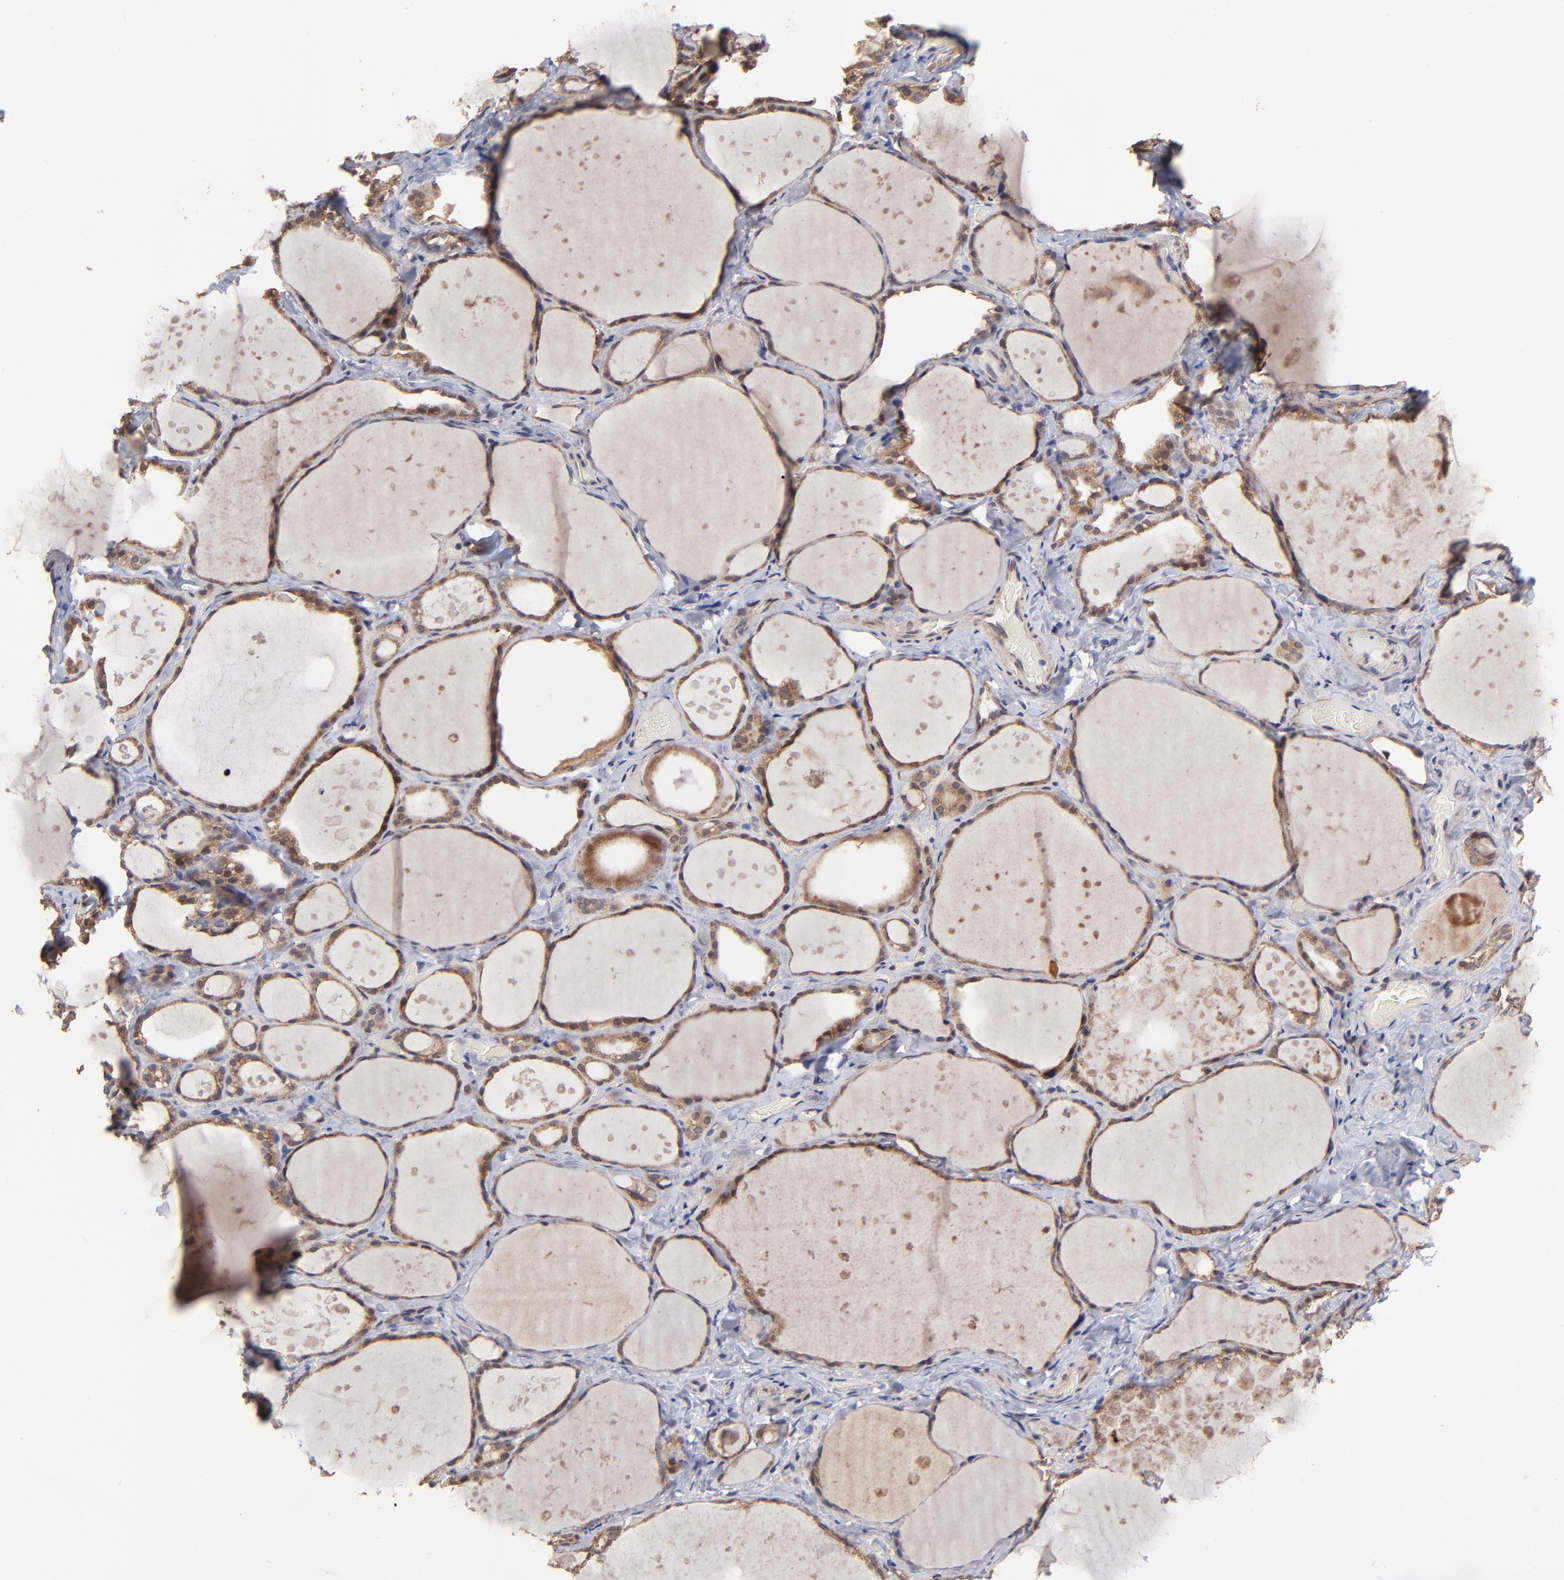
{"staining": {"intensity": "moderate", "quantity": ">75%", "location": "cytoplasmic/membranous,nuclear"}, "tissue": "thyroid gland", "cell_type": "Glandular cells", "image_type": "normal", "snomed": [{"axis": "morphology", "description": "Normal tissue, NOS"}, {"axis": "topography", "description": "Thyroid gland"}], "caption": "Brown immunohistochemical staining in unremarkable thyroid gland demonstrates moderate cytoplasmic/membranous,nuclear positivity in about >75% of glandular cells. Using DAB (brown) and hematoxylin (blue) stains, captured at high magnification using brightfield microscopy.", "gene": "BAIAP2L2", "patient": {"sex": "female", "age": 75}}